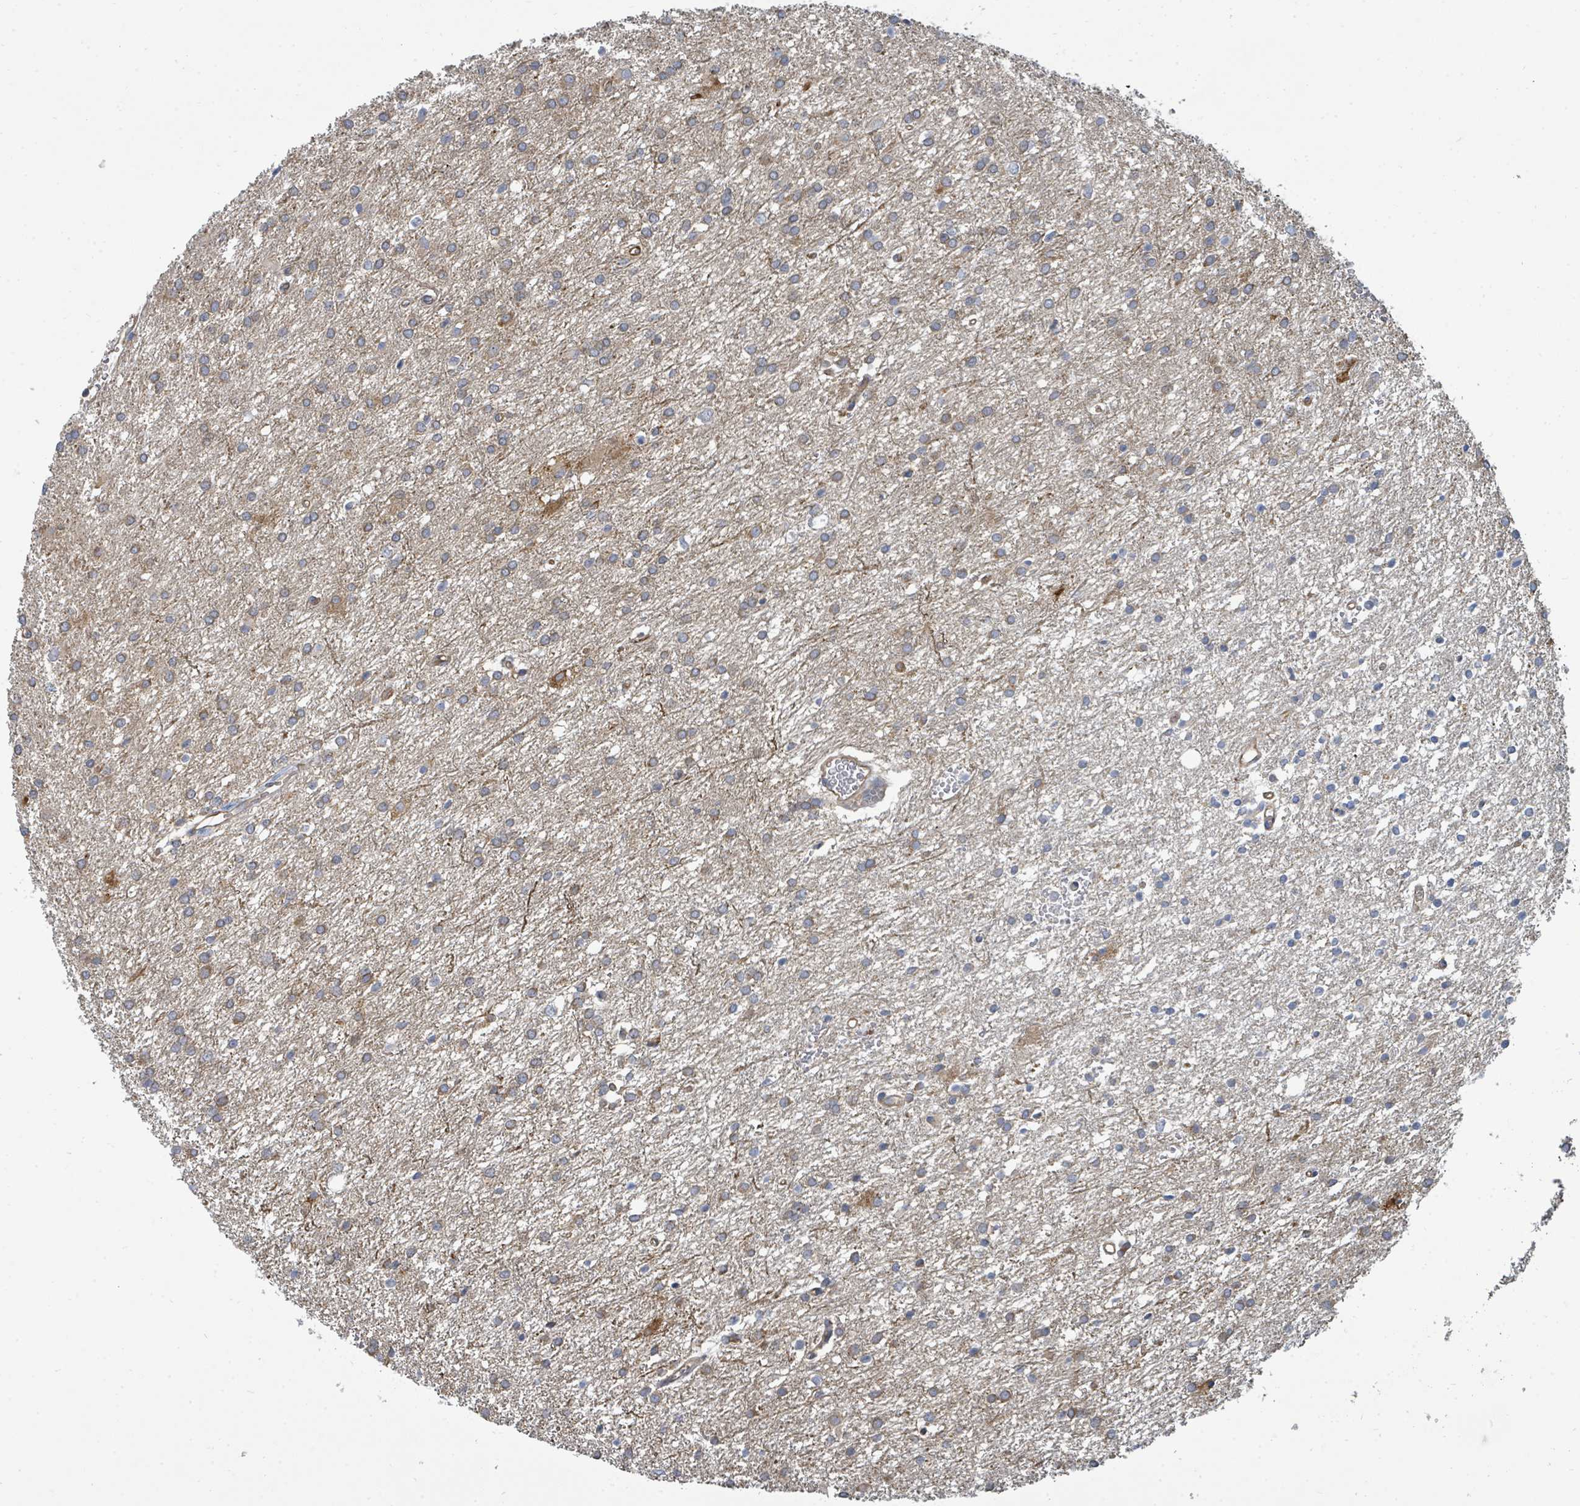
{"staining": {"intensity": "weak", "quantity": "25%-75%", "location": "cytoplasmic/membranous"}, "tissue": "glioma", "cell_type": "Tumor cells", "image_type": "cancer", "snomed": [{"axis": "morphology", "description": "Glioma, malignant, High grade"}, {"axis": "topography", "description": "Brain"}], "caption": "Immunohistochemistry histopathology image of neoplastic tissue: glioma stained using immunohistochemistry (IHC) reveals low levels of weak protein expression localized specifically in the cytoplasmic/membranous of tumor cells, appearing as a cytoplasmic/membranous brown color.", "gene": "BOLA2B", "patient": {"sex": "female", "age": 50}}